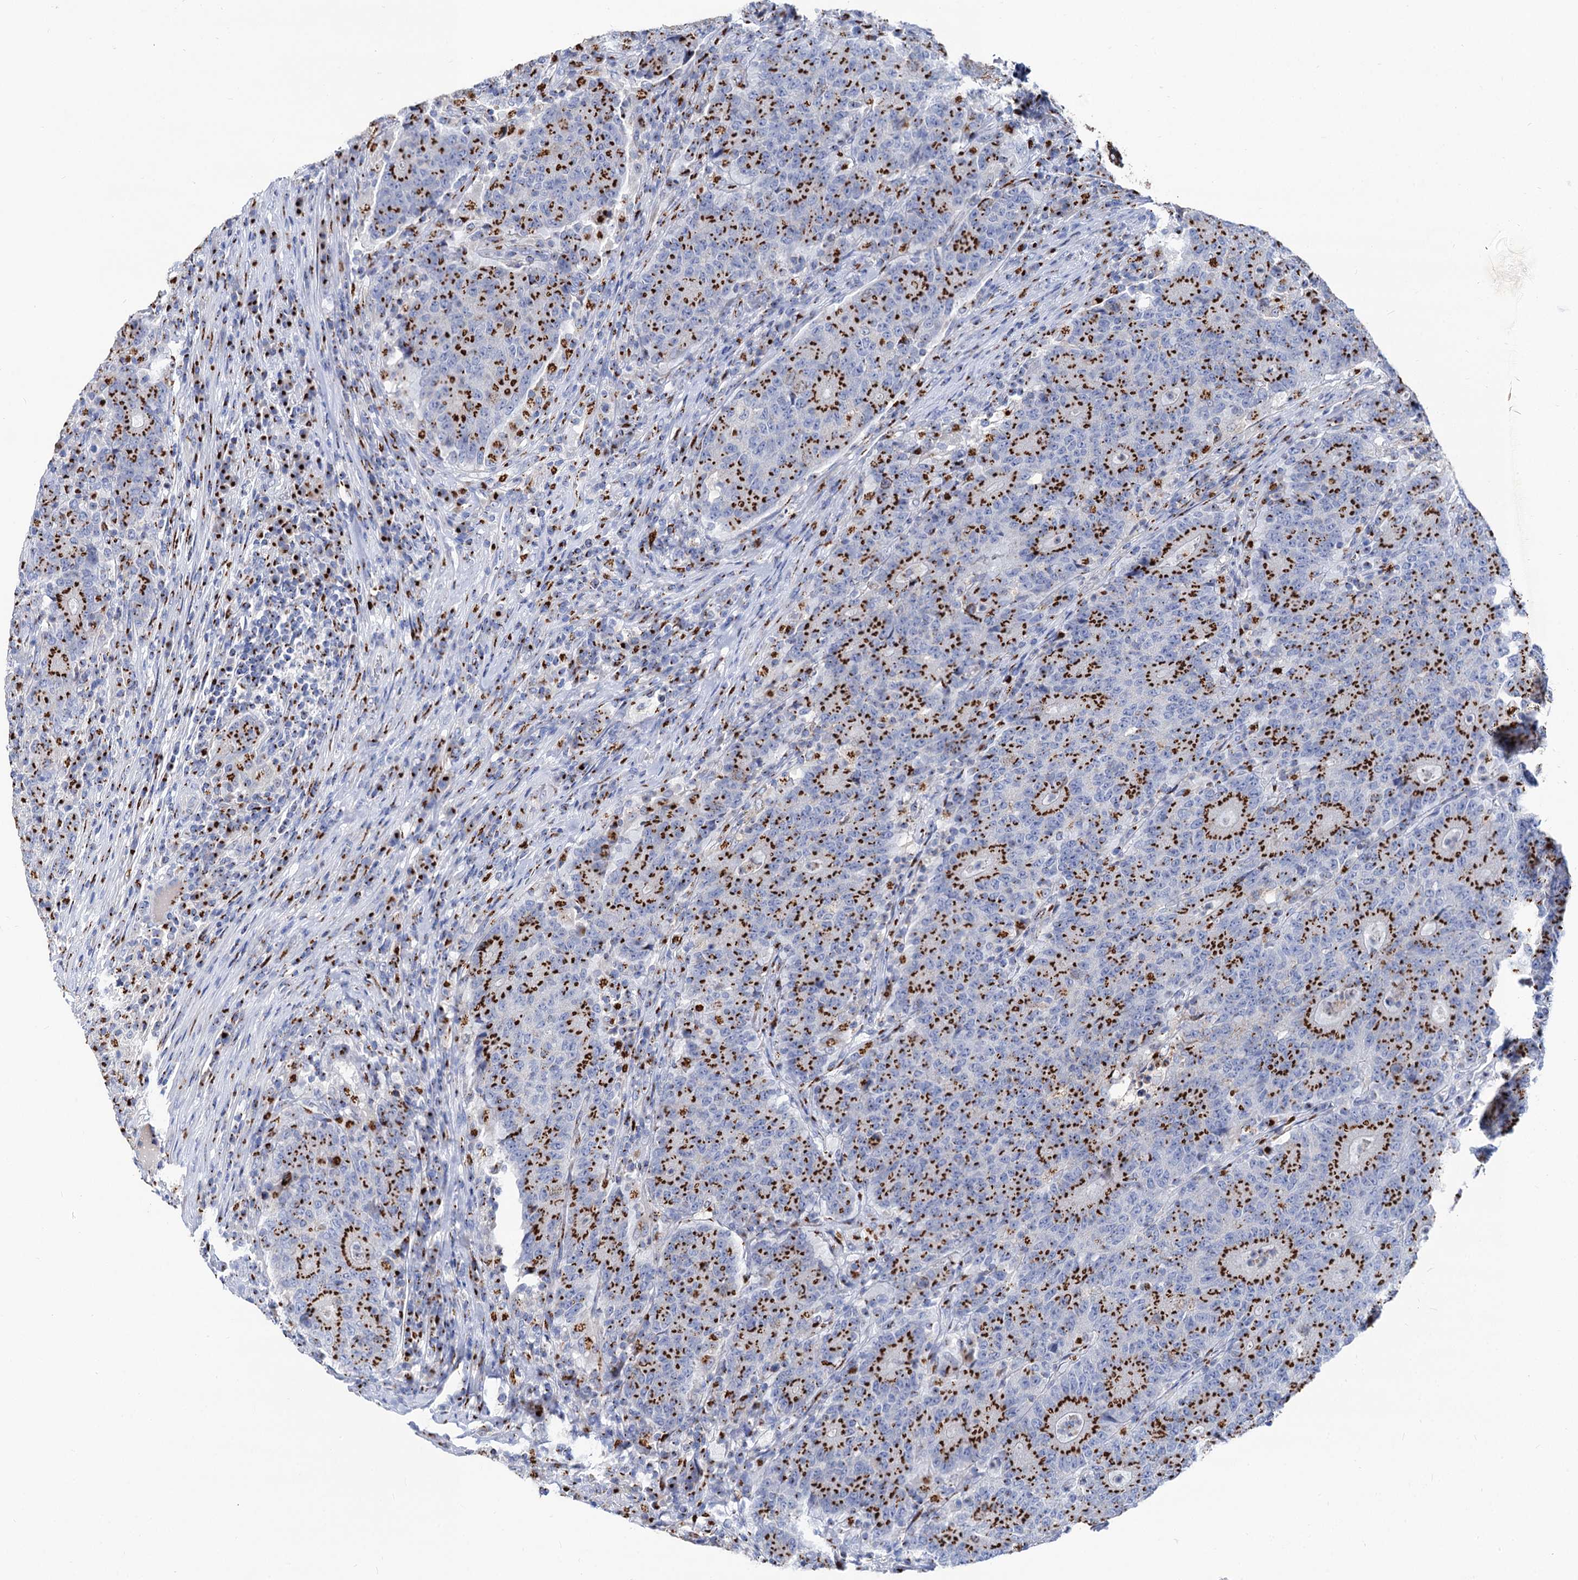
{"staining": {"intensity": "strong", "quantity": ">75%", "location": "cytoplasmic/membranous"}, "tissue": "colorectal cancer", "cell_type": "Tumor cells", "image_type": "cancer", "snomed": [{"axis": "morphology", "description": "Adenocarcinoma, NOS"}, {"axis": "topography", "description": "Colon"}], "caption": "A histopathology image of colorectal adenocarcinoma stained for a protein reveals strong cytoplasmic/membranous brown staining in tumor cells.", "gene": "TM9SF3", "patient": {"sex": "female", "age": 75}}